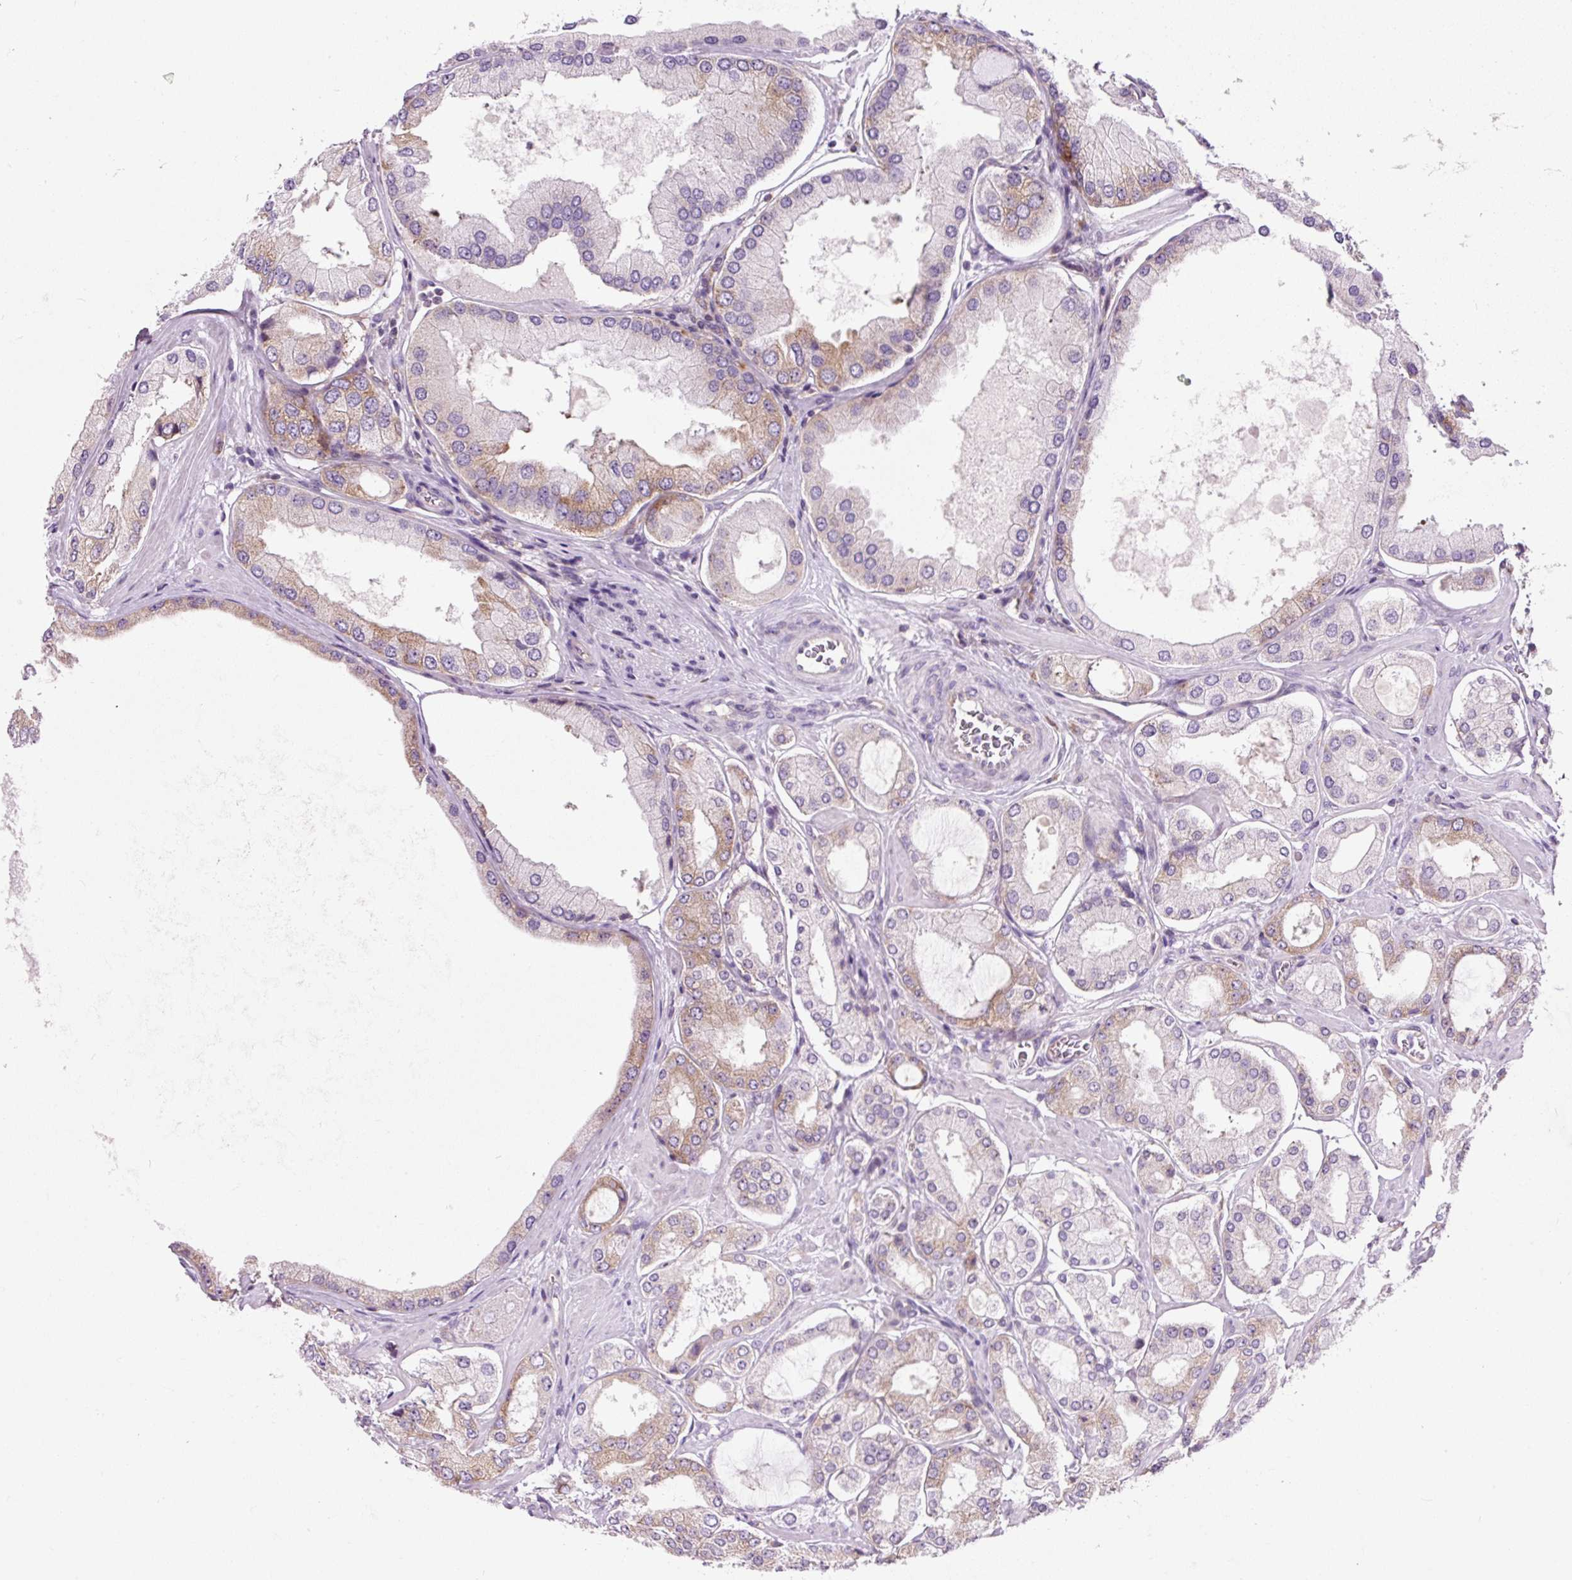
{"staining": {"intensity": "moderate", "quantity": "<25%", "location": "cytoplasmic/membranous"}, "tissue": "prostate cancer", "cell_type": "Tumor cells", "image_type": "cancer", "snomed": [{"axis": "morphology", "description": "Adenocarcinoma, Low grade"}, {"axis": "topography", "description": "Prostate"}], "caption": "Tumor cells display low levels of moderate cytoplasmic/membranous expression in approximately <25% of cells in prostate cancer. (brown staining indicates protein expression, while blue staining denotes nuclei).", "gene": "RPL41", "patient": {"sex": "male", "age": 42}}